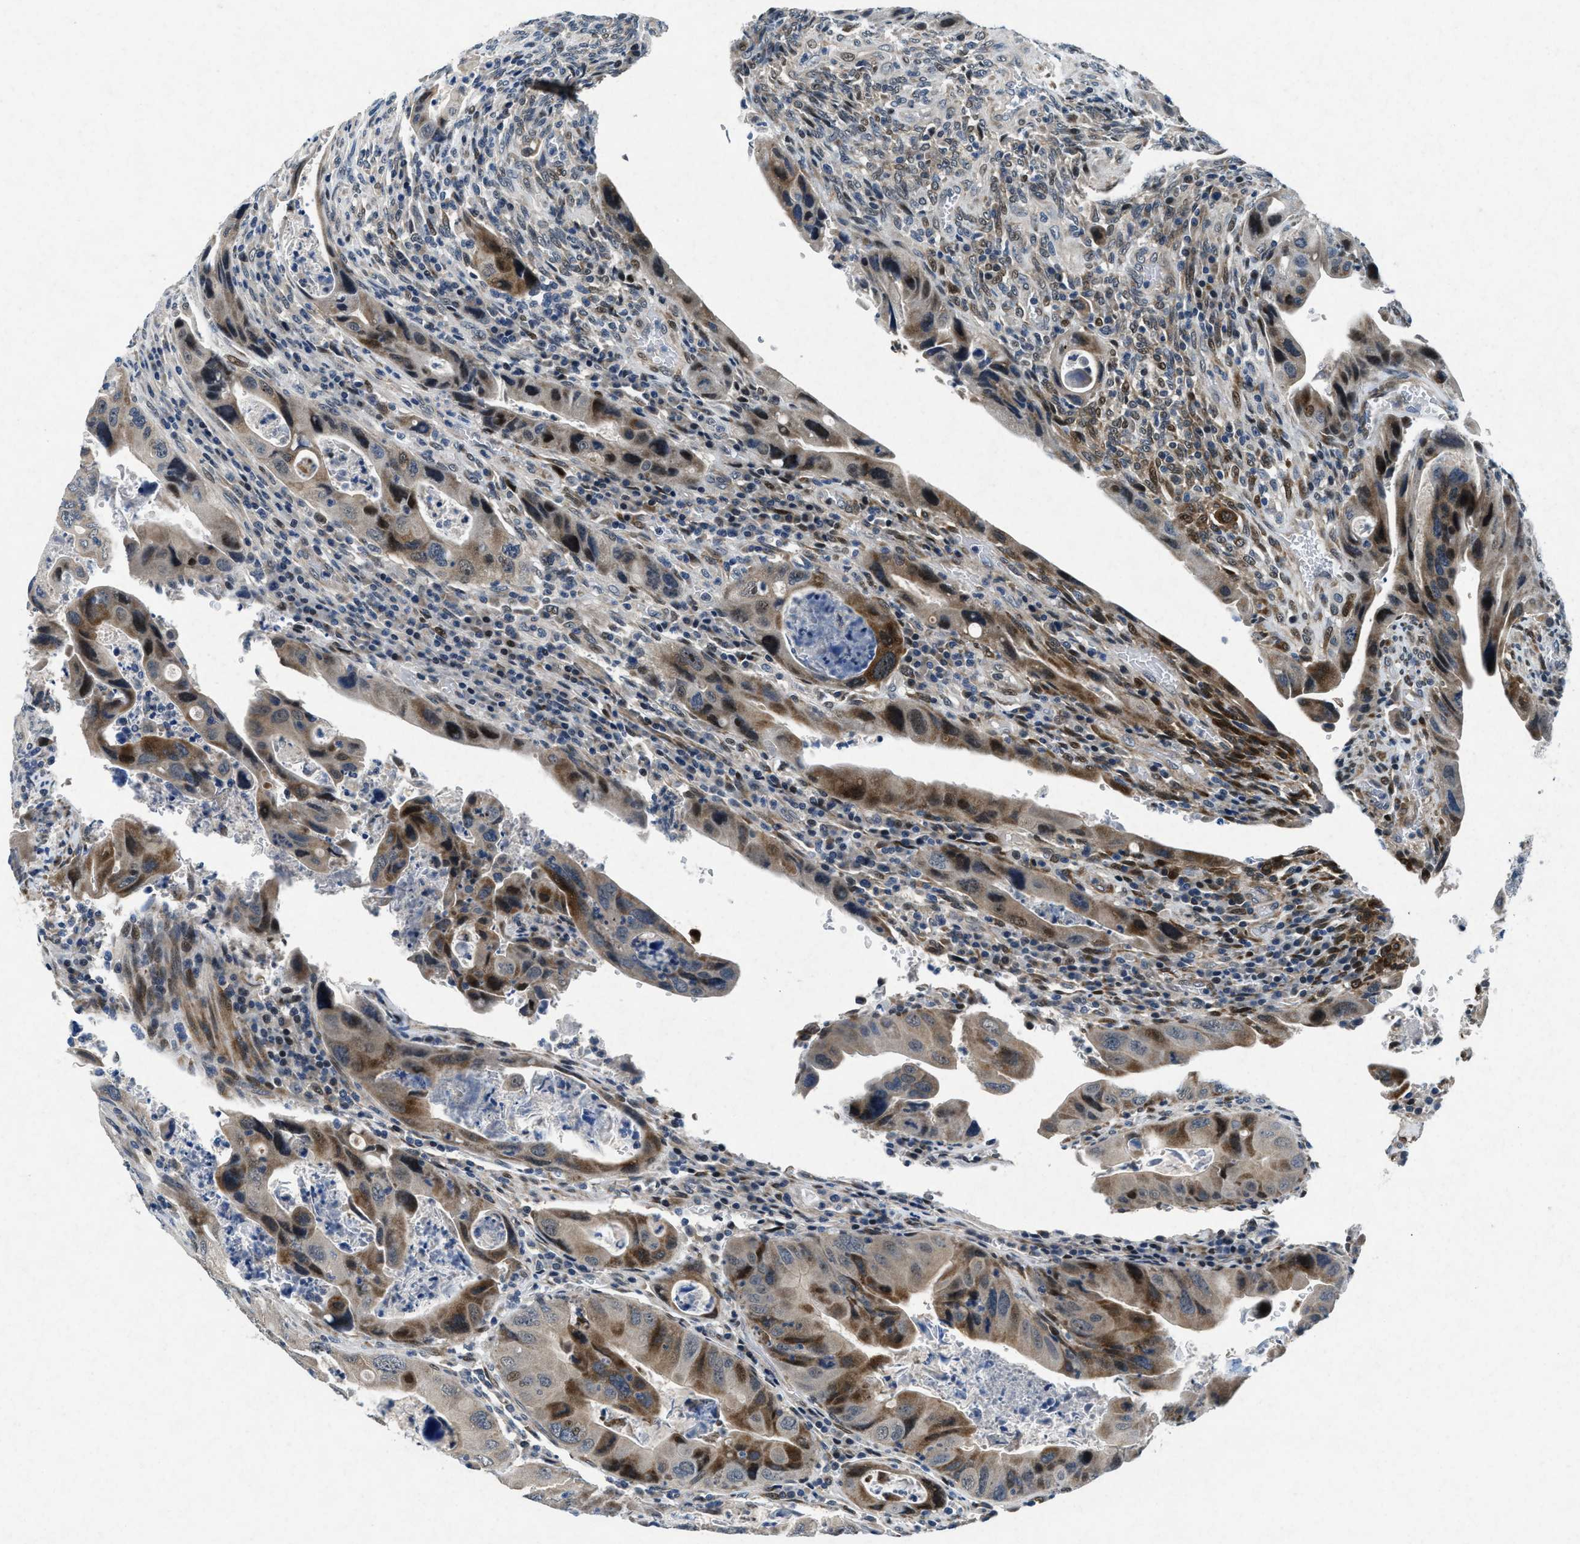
{"staining": {"intensity": "moderate", "quantity": "25%-75%", "location": "cytoplasmic/membranous,nuclear"}, "tissue": "colorectal cancer", "cell_type": "Tumor cells", "image_type": "cancer", "snomed": [{"axis": "morphology", "description": "Adenocarcinoma, NOS"}, {"axis": "topography", "description": "Rectum"}], "caption": "The image demonstrates a brown stain indicating the presence of a protein in the cytoplasmic/membranous and nuclear of tumor cells in colorectal cancer.", "gene": "PHLDA1", "patient": {"sex": "female", "age": 57}}